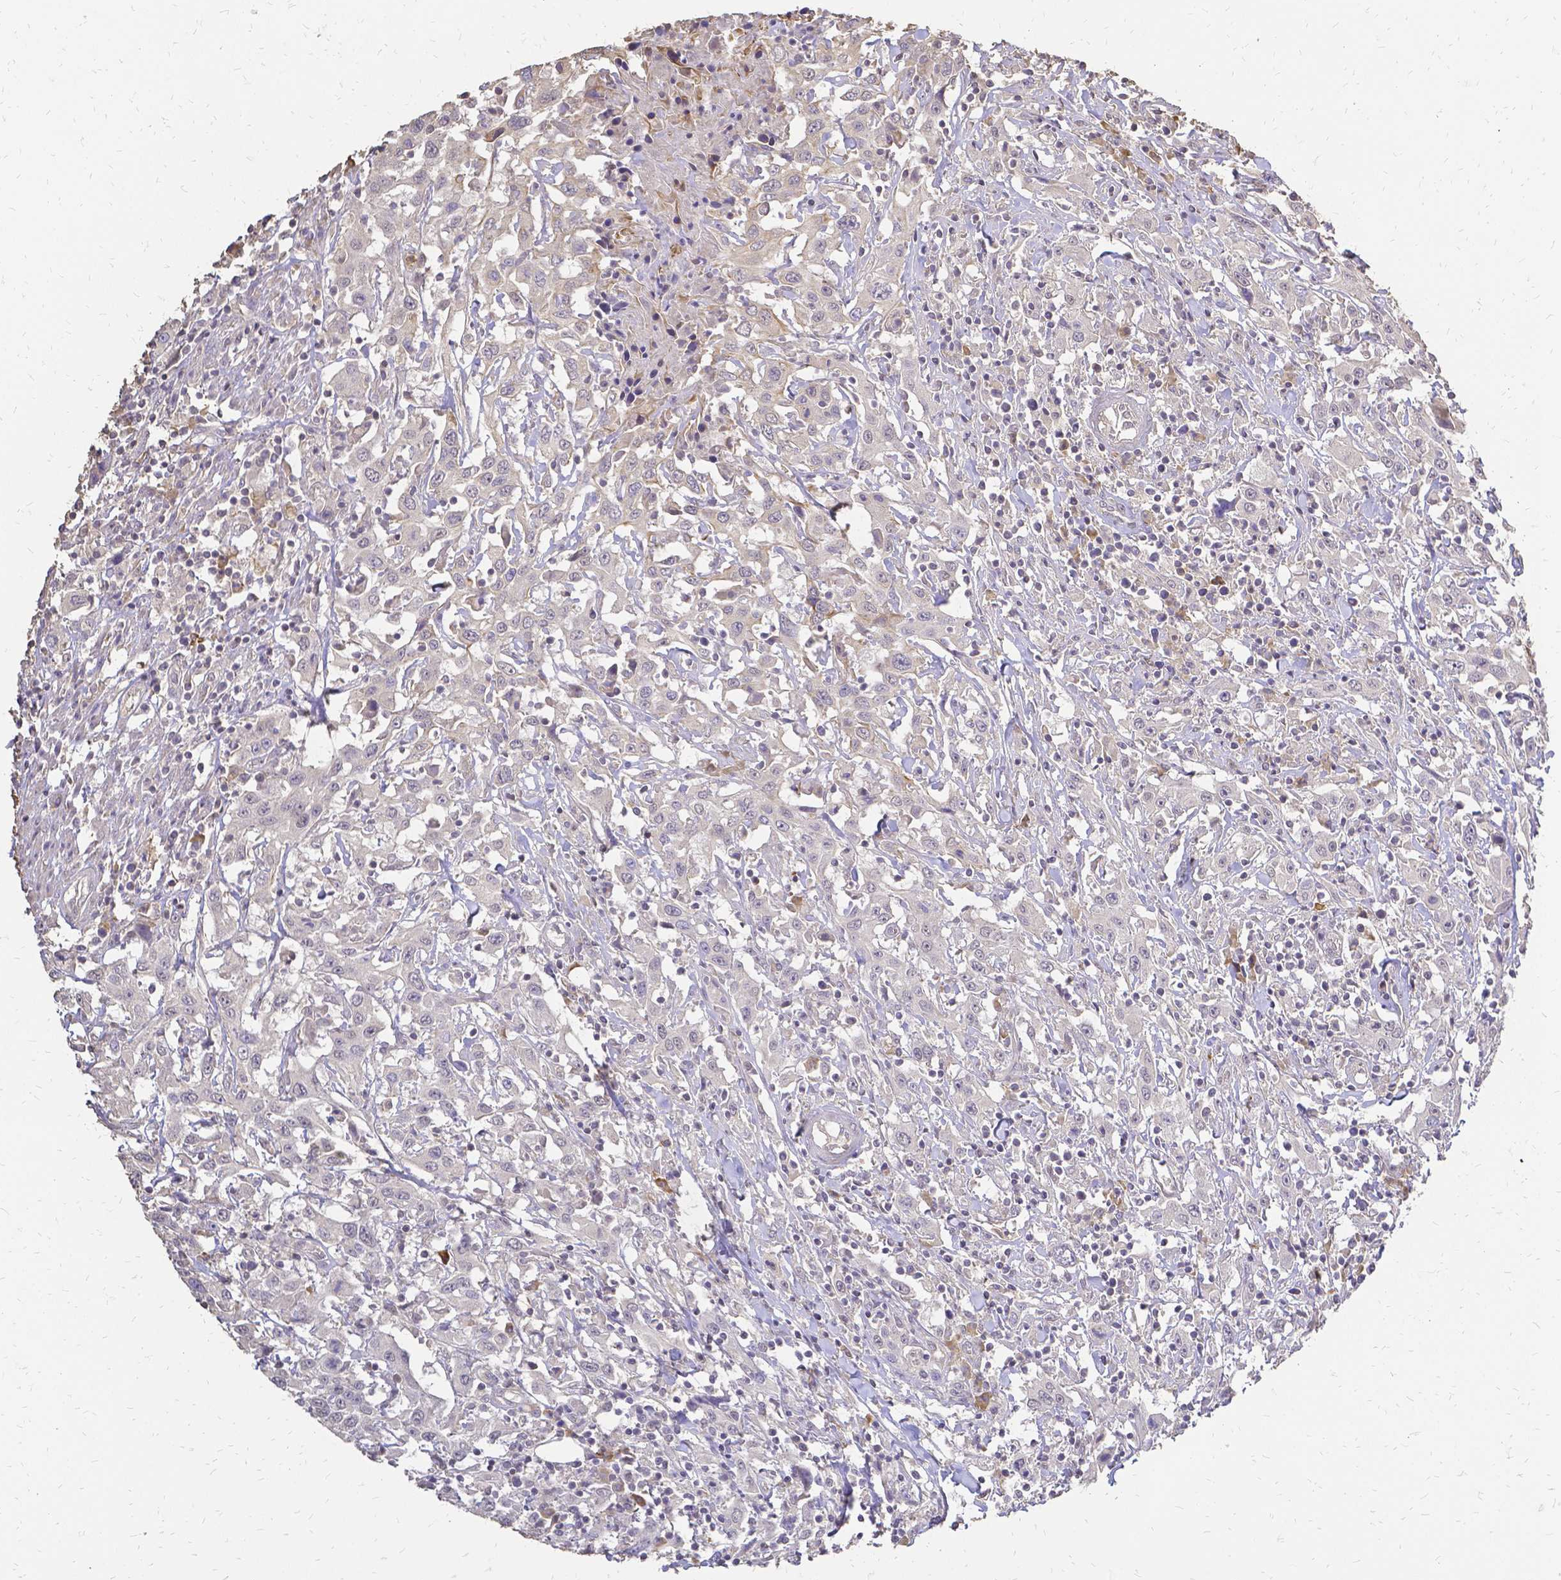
{"staining": {"intensity": "negative", "quantity": "none", "location": "none"}, "tissue": "urothelial cancer", "cell_type": "Tumor cells", "image_type": "cancer", "snomed": [{"axis": "morphology", "description": "Urothelial carcinoma, High grade"}, {"axis": "topography", "description": "Urinary bladder"}], "caption": "Photomicrograph shows no significant protein expression in tumor cells of urothelial carcinoma (high-grade).", "gene": "CIB1", "patient": {"sex": "male", "age": 61}}